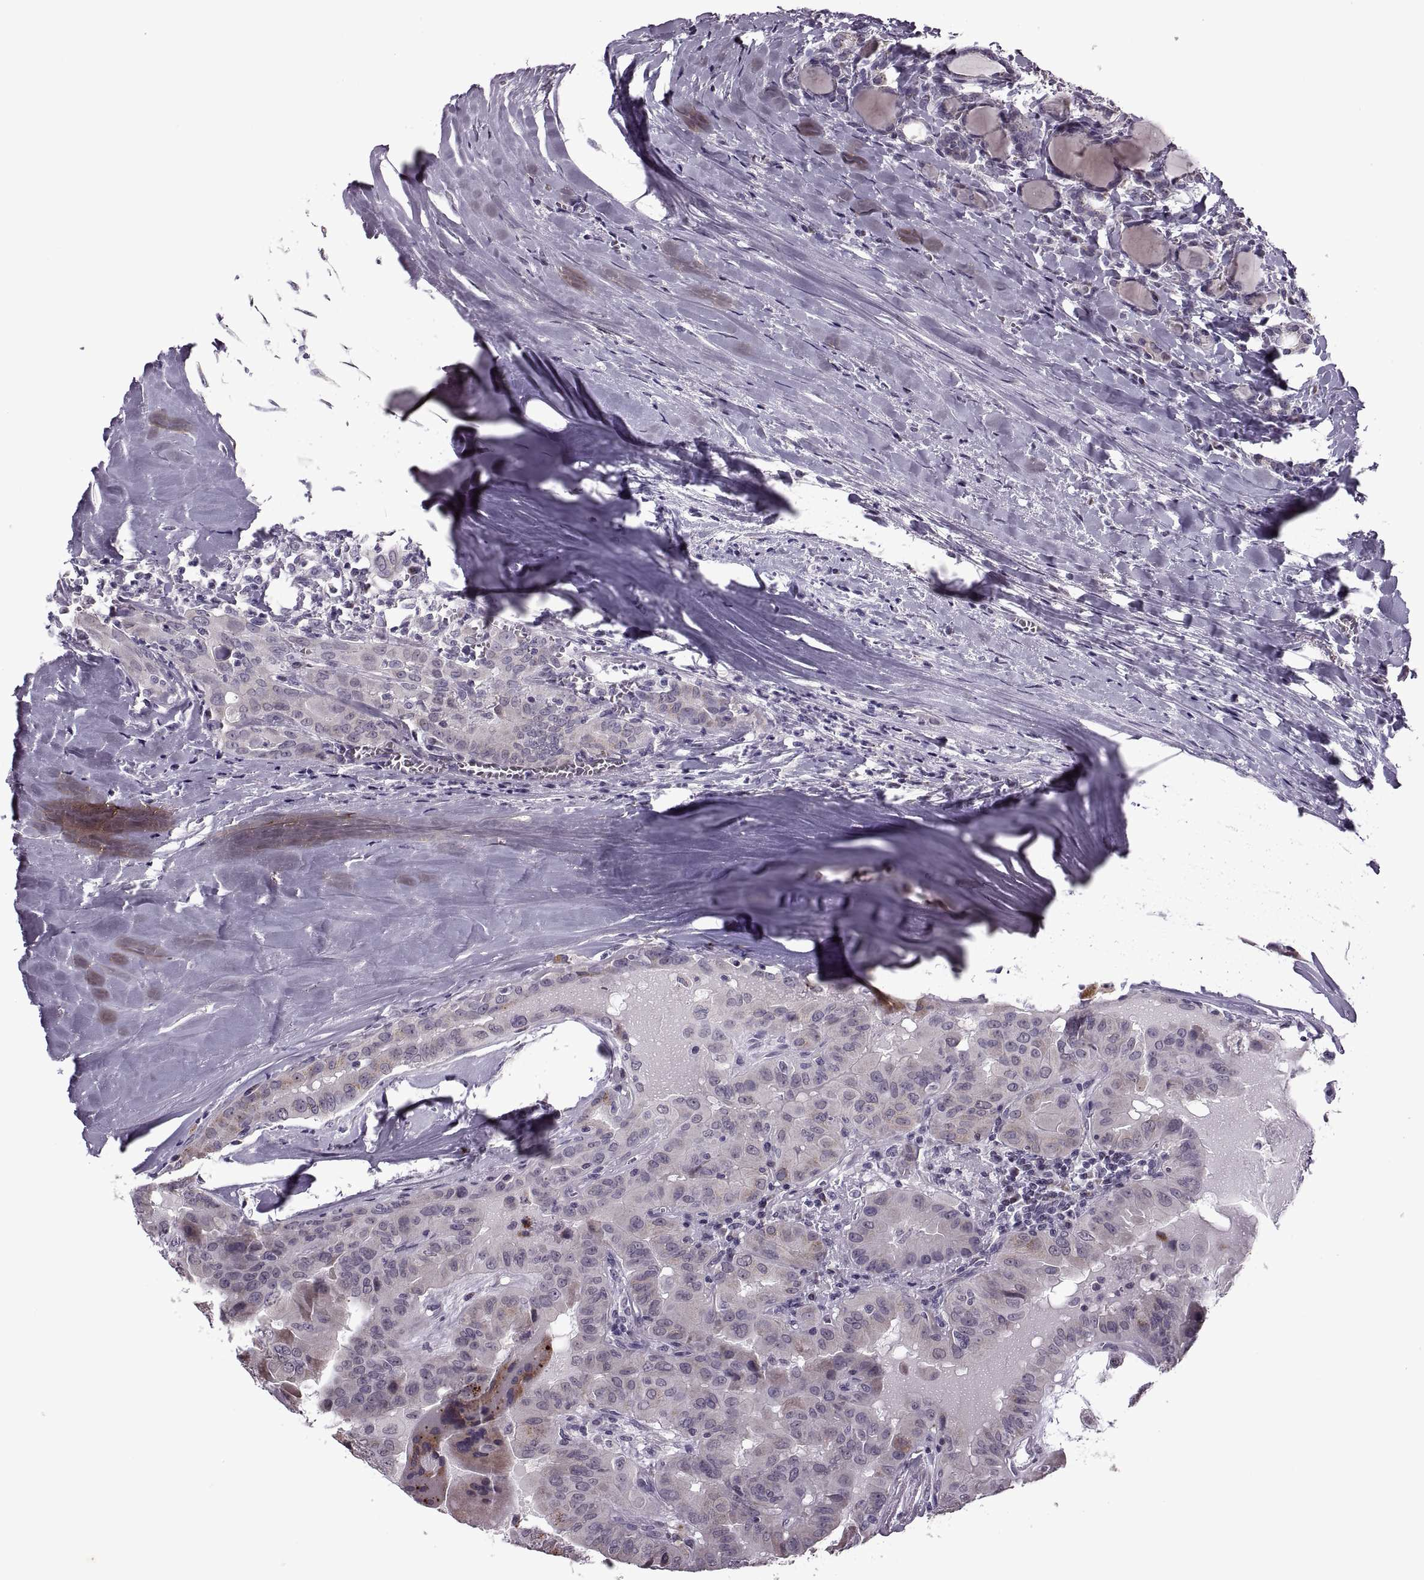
{"staining": {"intensity": "moderate", "quantity": "<25%", "location": "cytoplasmic/membranous"}, "tissue": "thyroid cancer", "cell_type": "Tumor cells", "image_type": "cancer", "snomed": [{"axis": "morphology", "description": "Papillary adenocarcinoma, NOS"}, {"axis": "topography", "description": "Thyroid gland"}], "caption": "The micrograph exhibits a brown stain indicating the presence of a protein in the cytoplasmic/membranous of tumor cells in thyroid papillary adenocarcinoma.", "gene": "PRSS37", "patient": {"sex": "female", "age": 37}}